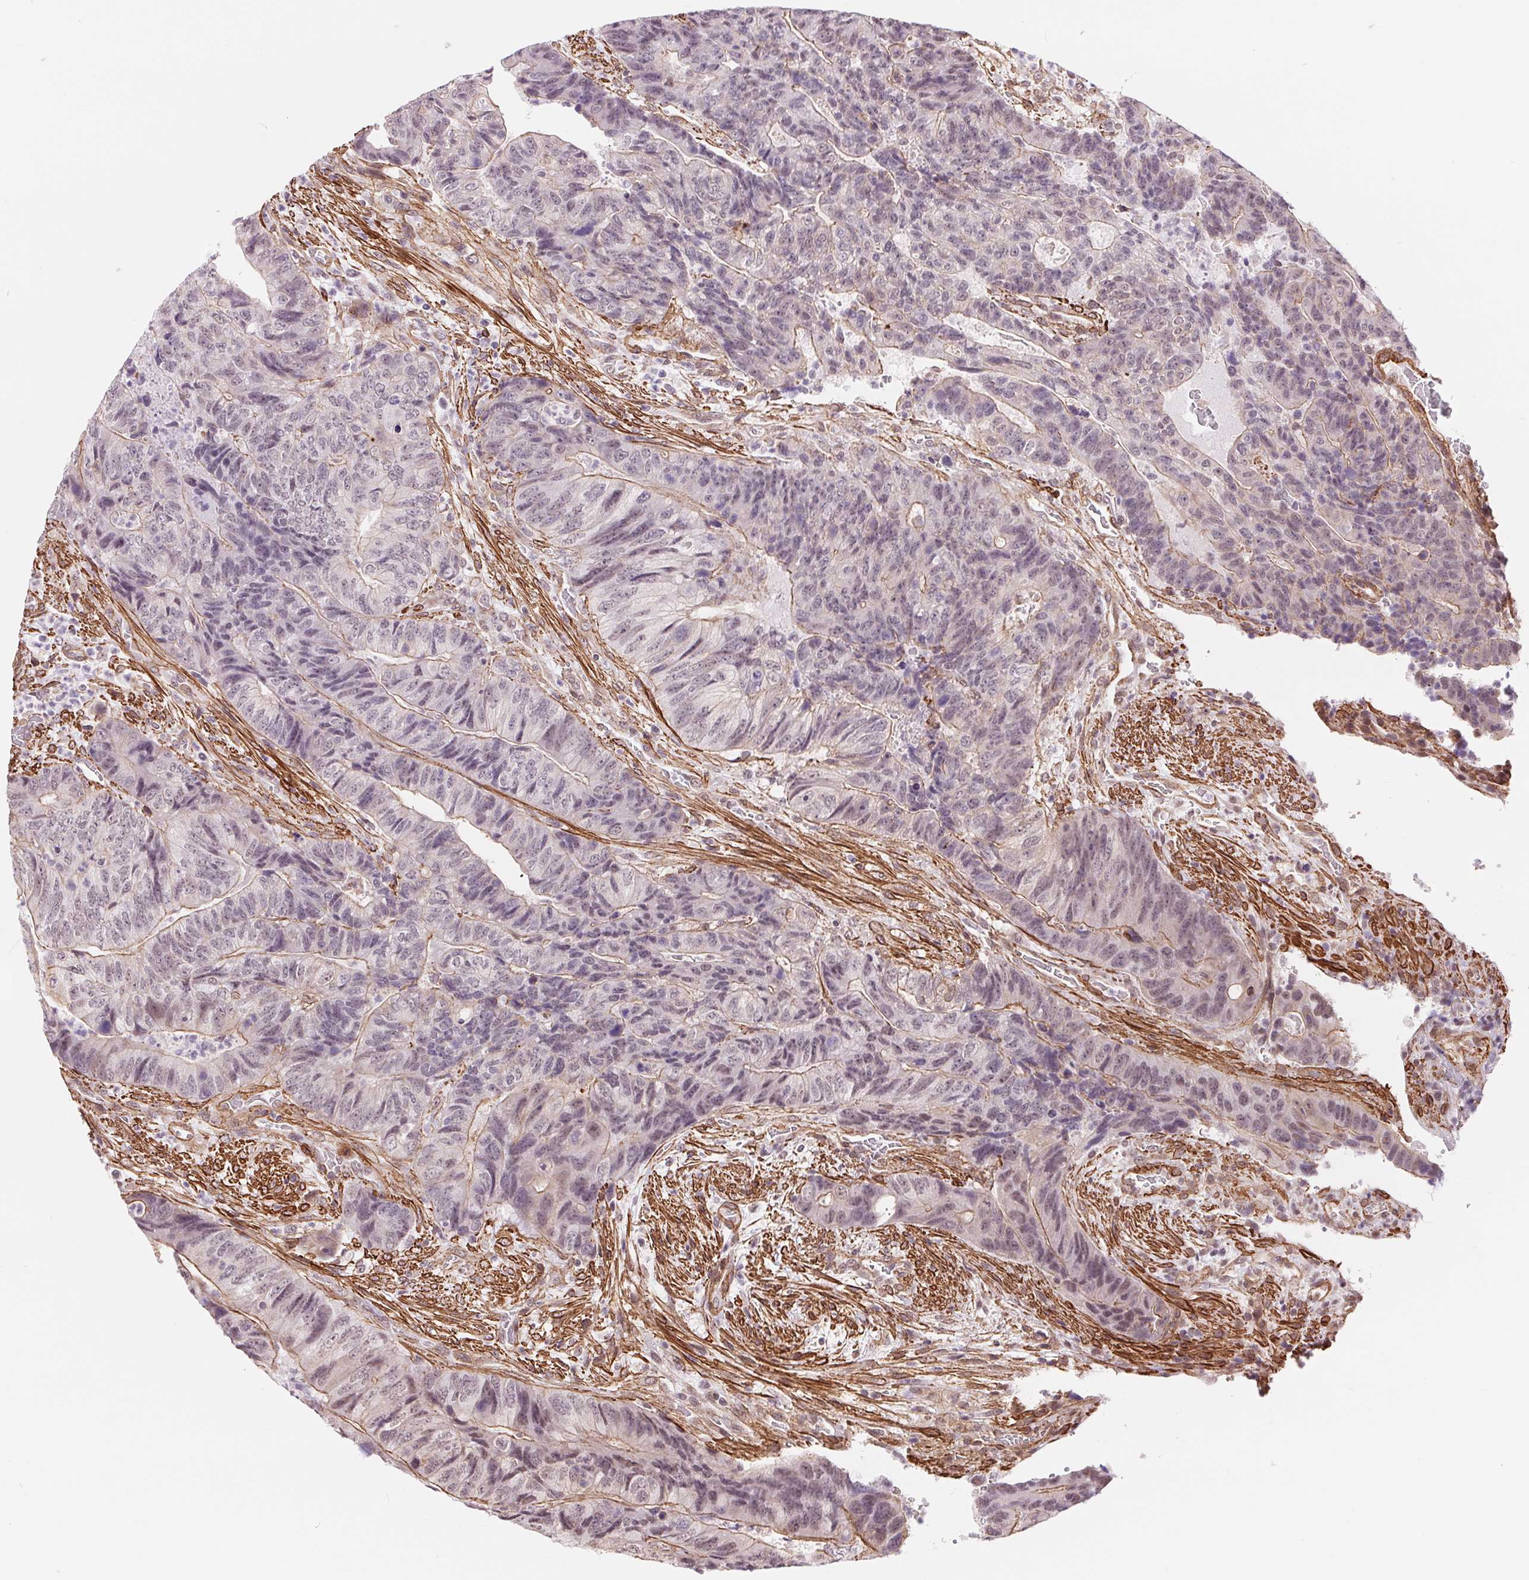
{"staining": {"intensity": "moderate", "quantity": "<25%", "location": "cytoplasmic/membranous"}, "tissue": "colorectal cancer", "cell_type": "Tumor cells", "image_type": "cancer", "snomed": [{"axis": "morphology", "description": "Normal tissue, NOS"}, {"axis": "morphology", "description": "Adenocarcinoma, NOS"}, {"axis": "topography", "description": "Colon"}], "caption": "Approximately <25% of tumor cells in human colorectal cancer demonstrate moderate cytoplasmic/membranous protein staining as visualized by brown immunohistochemical staining.", "gene": "BCAT1", "patient": {"sex": "female", "age": 48}}